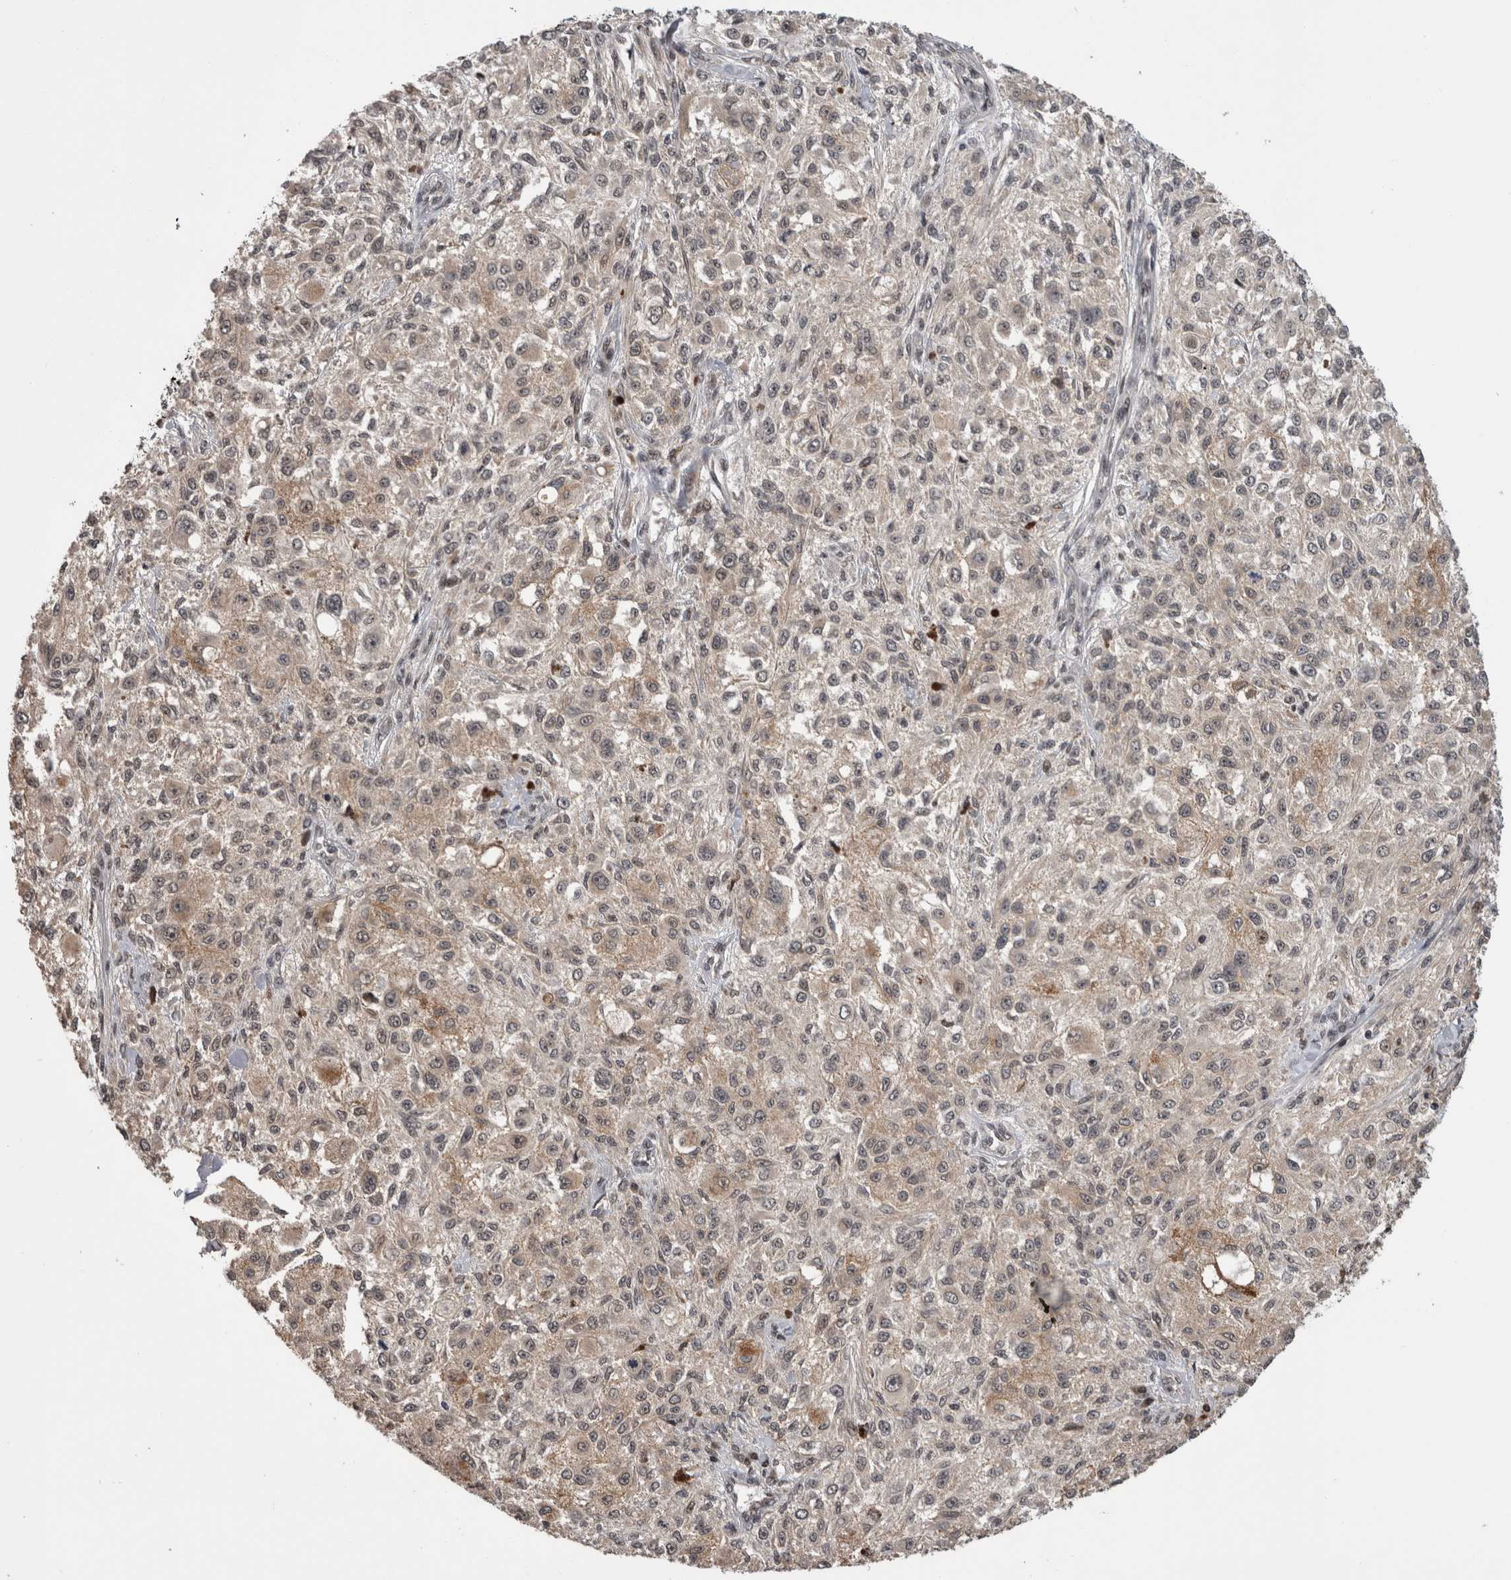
{"staining": {"intensity": "weak", "quantity": "<25%", "location": "cytoplasmic/membranous,nuclear"}, "tissue": "melanoma", "cell_type": "Tumor cells", "image_type": "cancer", "snomed": [{"axis": "morphology", "description": "Necrosis, NOS"}, {"axis": "morphology", "description": "Malignant melanoma, NOS"}, {"axis": "topography", "description": "Skin"}], "caption": "A high-resolution image shows IHC staining of malignant melanoma, which exhibits no significant staining in tumor cells.", "gene": "CPSF2", "patient": {"sex": "female", "age": 87}}